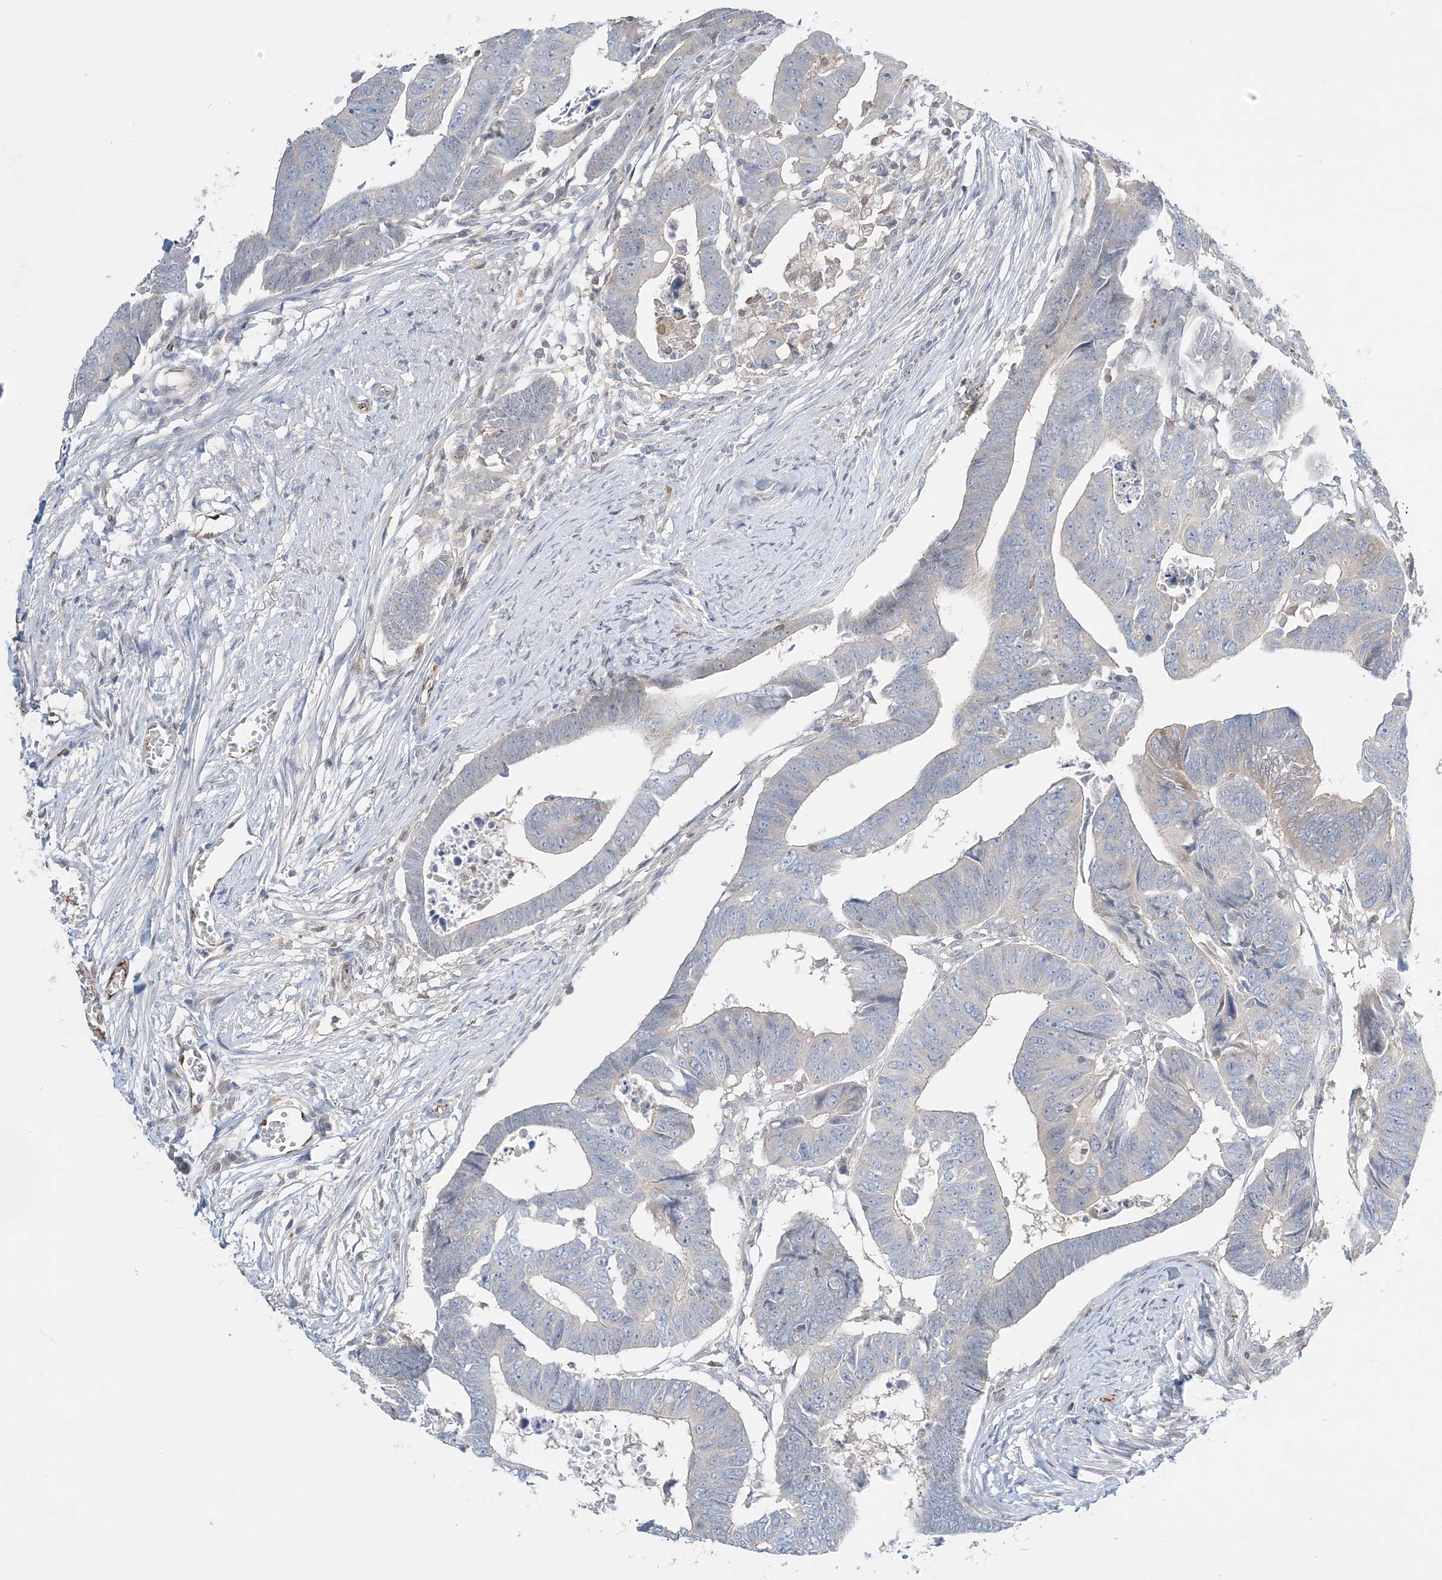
{"staining": {"intensity": "negative", "quantity": "none", "location": "none"}, "tissue": "colorectal cancer", "cell_type": "Tumor cells", "image_type": "cancer", "snomed": [{"axis": "morphology", "description": "Adenocarcinoma, NOS"}, {"axis": "topography", "description": "Rectum"}], "caption": "Immunohistochemistry of human colorectal adenocarcinoma demonstrates no expression in tumor cells.", "gene": "INPP1", "patient": {"sex": "female", "age": 65}}